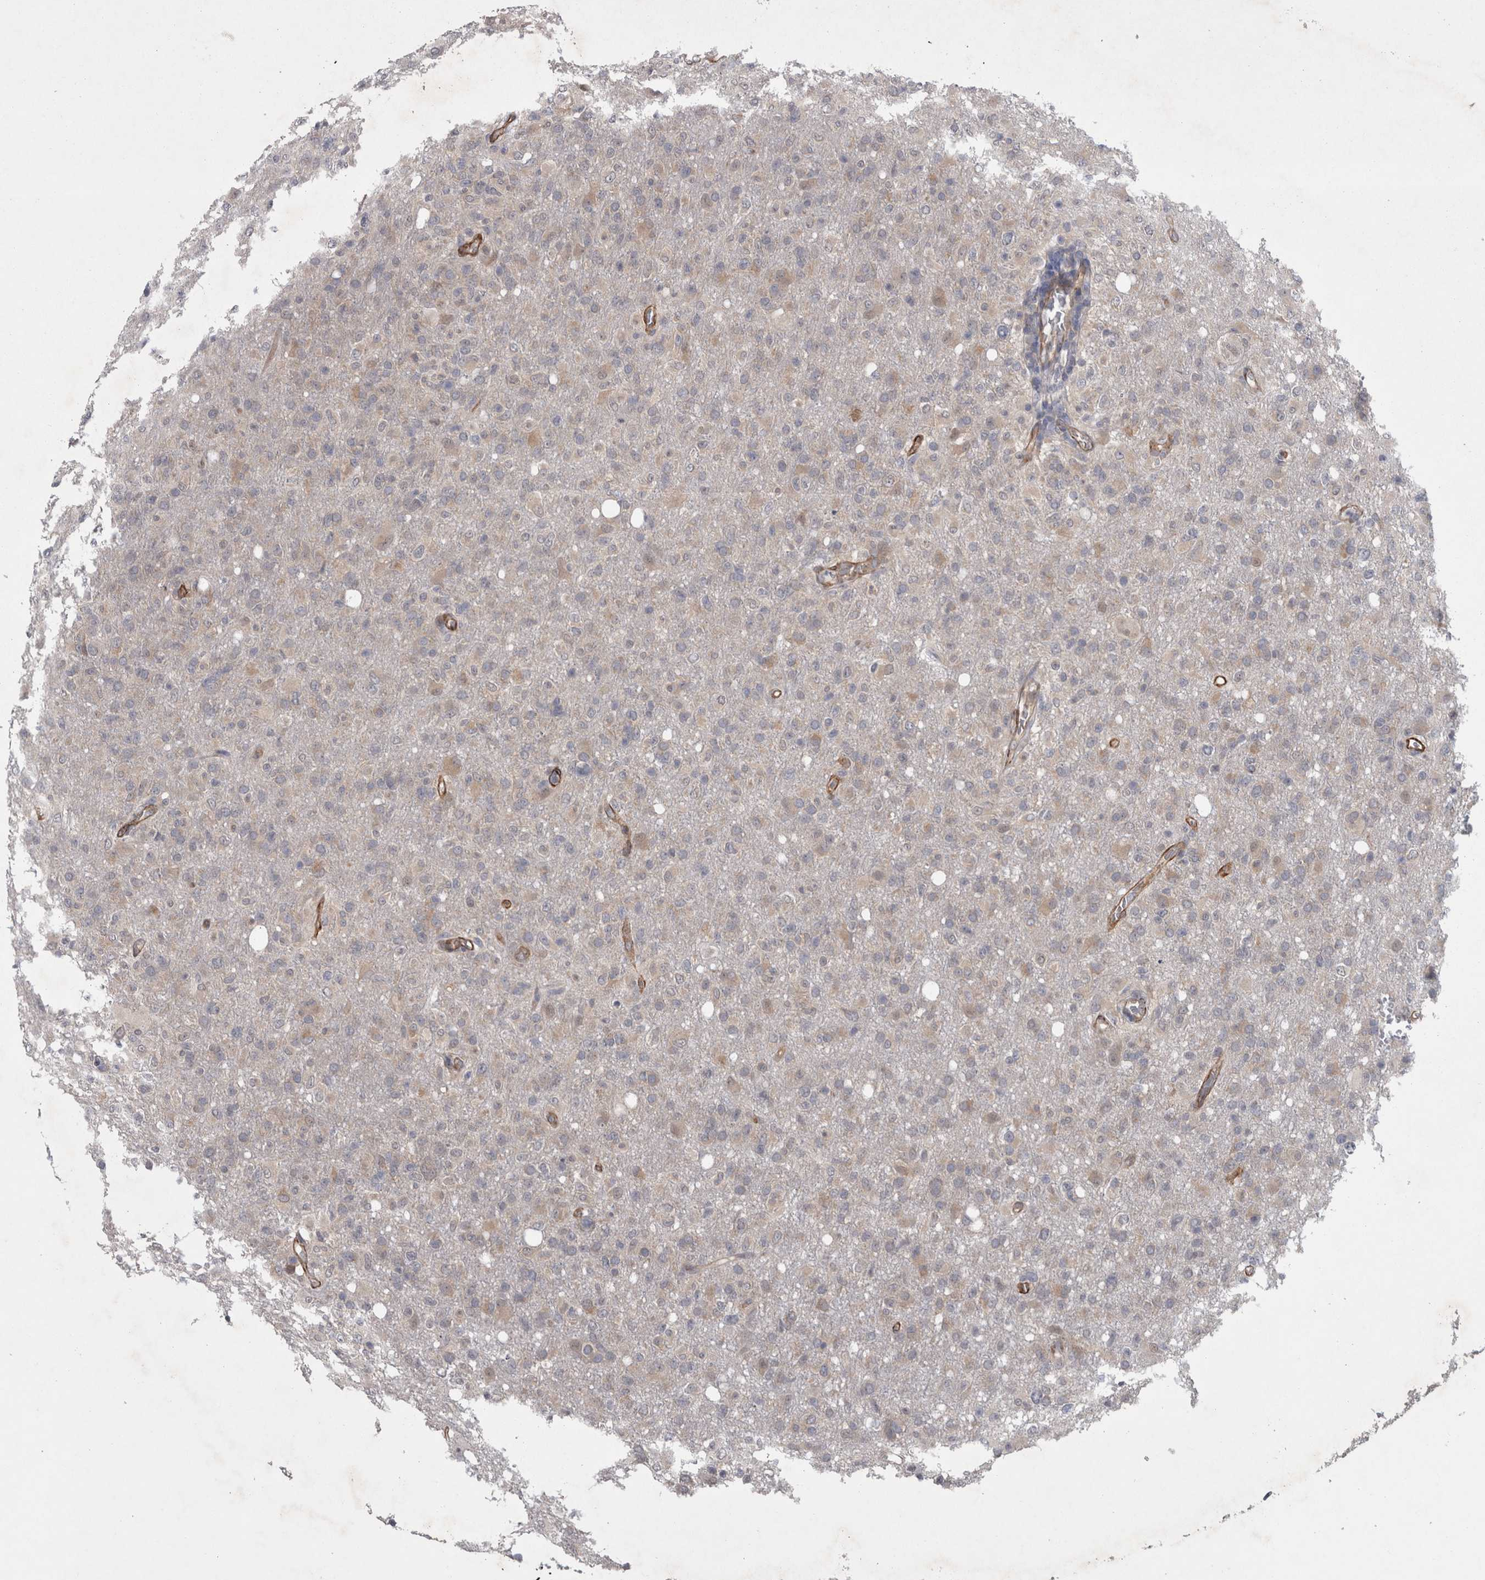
{"staining": {"intensity": "weak", "quantity": "25%-75%", "location": "cytoplasmic/membranous"}, "tissue": "glioma", "cell_type": "Tumor cells", "image_type": "cancer", "snomed": [{"axis": "morphology", "description": "Glioma, malignant, High grade"}, {"axis": "topography", "description": "Brain"}], "caption": "High-power microscopy captured an IHC histopathology image of glioma, revealing weak cytoplasmic/membranous staining in about 25%-75% of tumor cells.", "gene": "DDX6", "patient": {"sex": "female", "age": 57}}